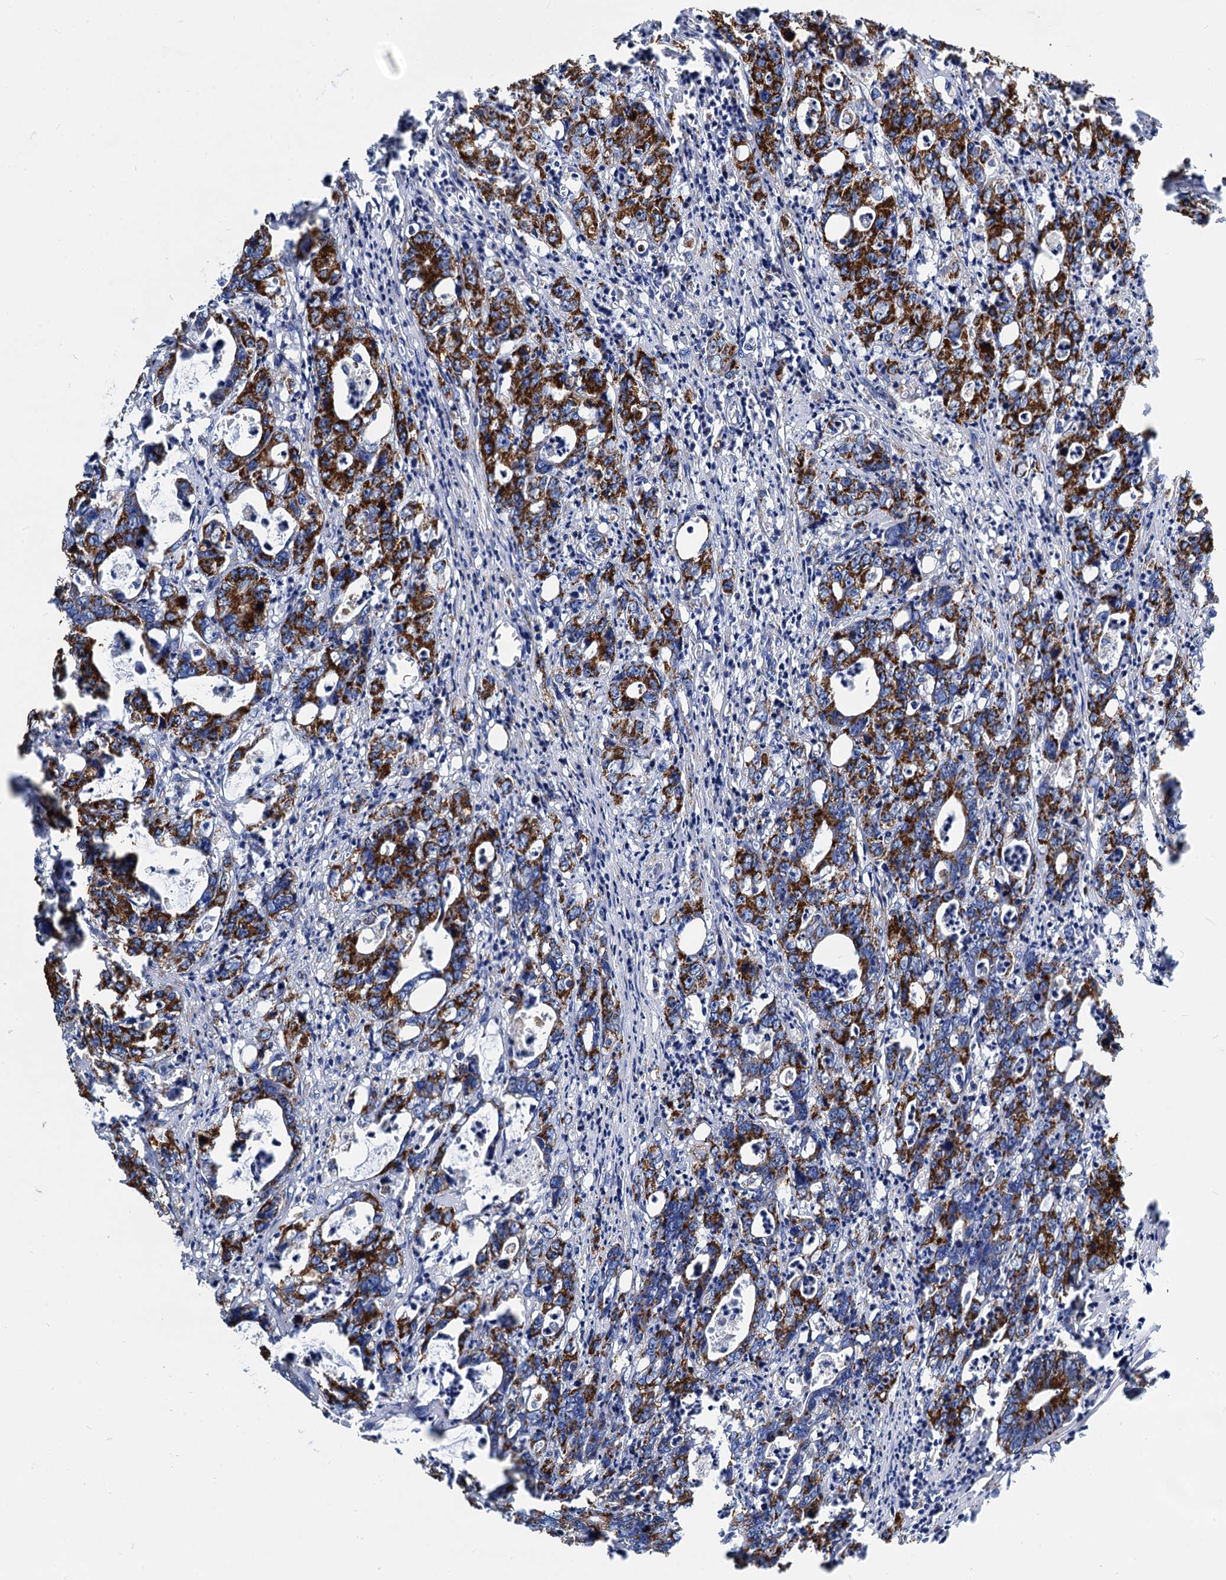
{"staining": {"intensity": "strong", "quantity": ">75%", "location": "cytoplasmic/membranous"}, "tissue": "colorectal cancer", "cell_type": "Tumor cells", "image_type": "cancer", "snomed": [{"axis": "morphology", "description": "Adenocarcinoma, NOS"}, {"axis": "topography", "description": "Colon"}], "caption": "Tumor cells show high levels of strong cytoplasmic/membranous expression in approximately >75% of cells in human colorectal adenocarcinoma. (IHC, brightfield microscopy, high magnification).", "gene": "TIMM10", "patient": {"sex": "female", "age": 75}}